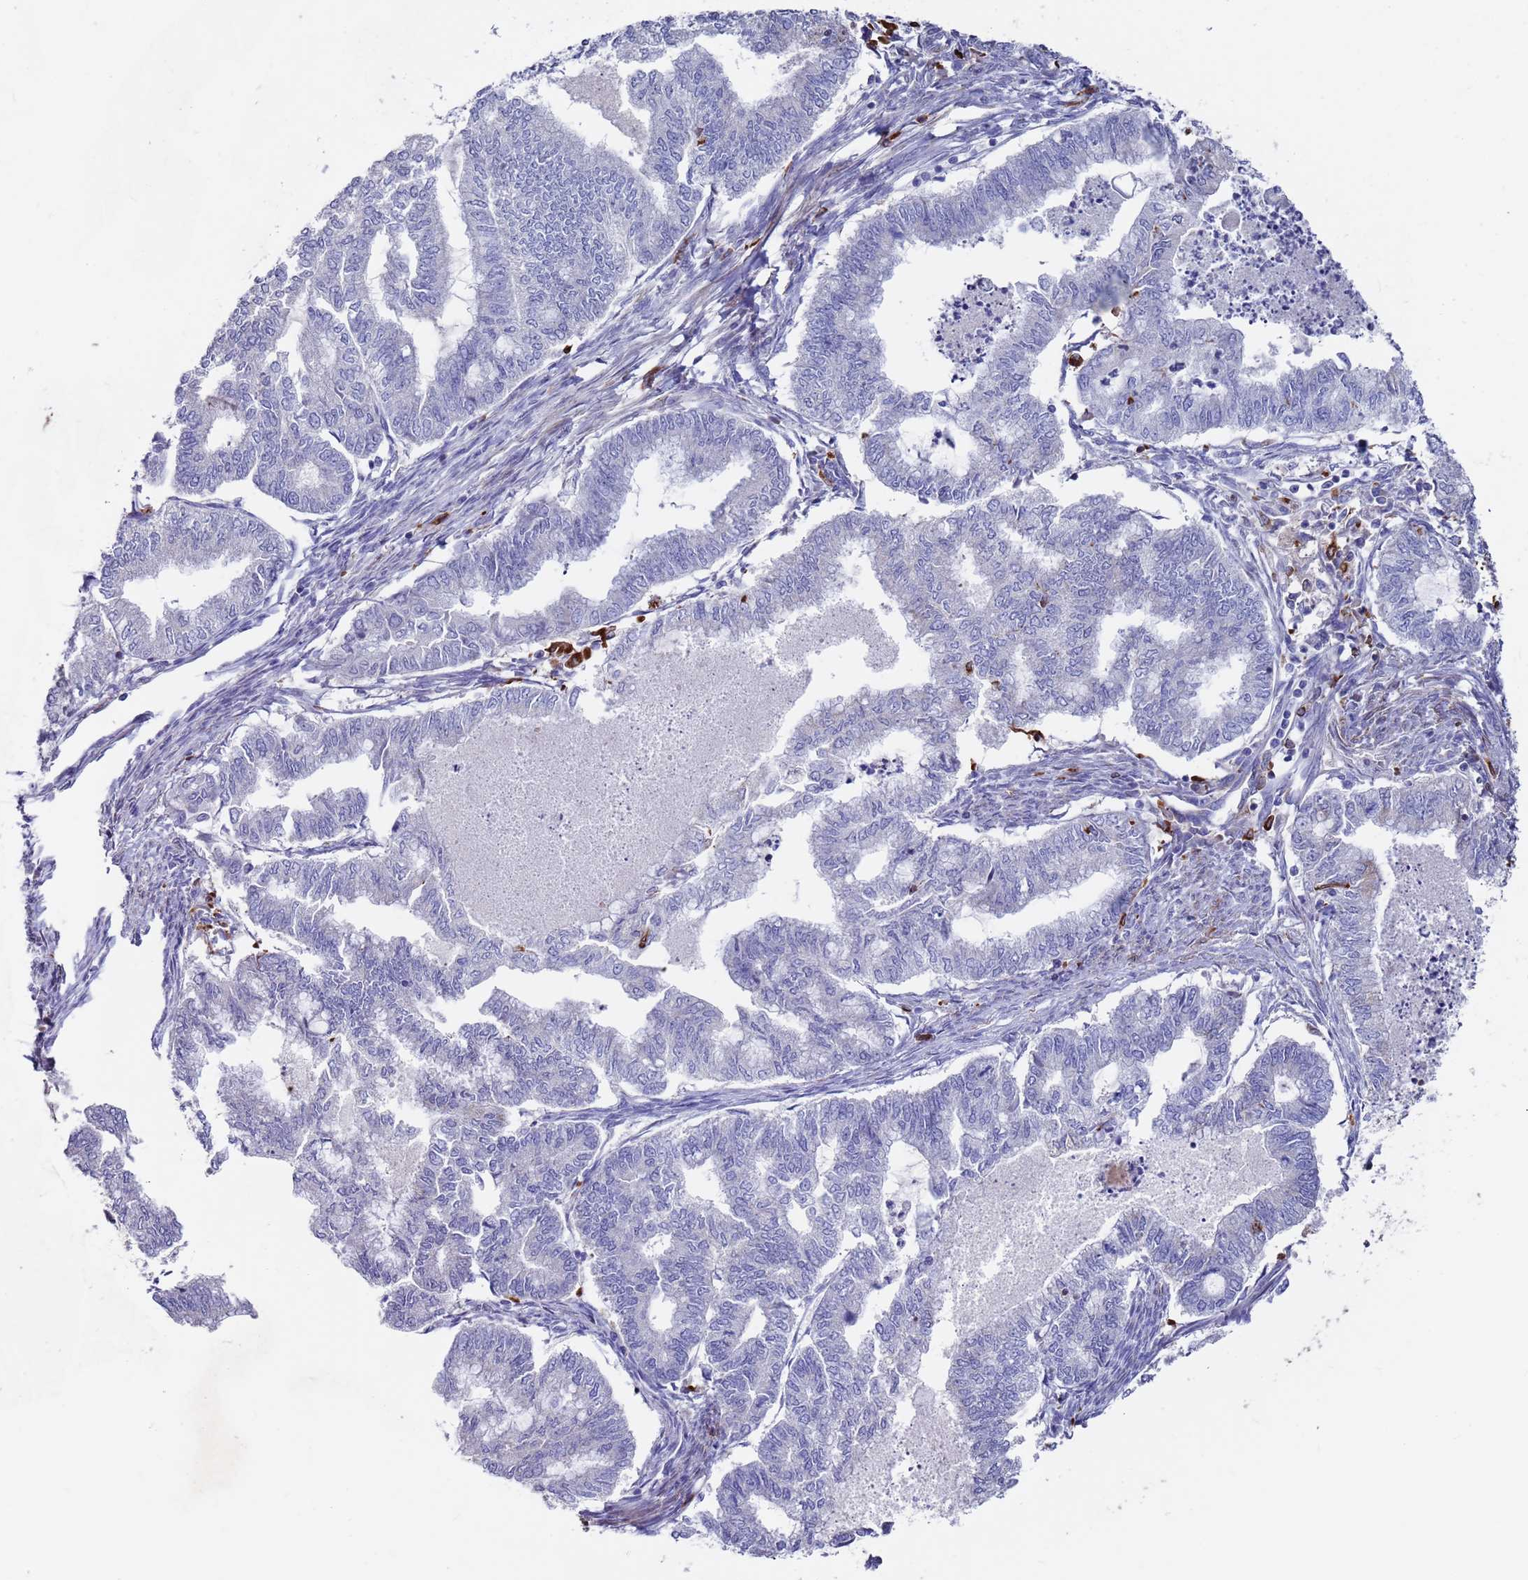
{"staining": {"intensity": "negative", "quantity": "none", "location": "none"}, "tissue": "endometrial cancer", "cell_type": "Tumor cells", "image_type": "cancer", "snomed": [{"axis": "morphology", "description": "Adenocarcinoma, NOS"}, {"axis": "topography", "description": "Endometrium"}], "caption": "DAB immunohistochemical staining of adenocarcinoma (endometrial) shows no significant expression in tumor cells.", "gene": "GREB1L", "patient": {"sex": "female", "age": 79}}